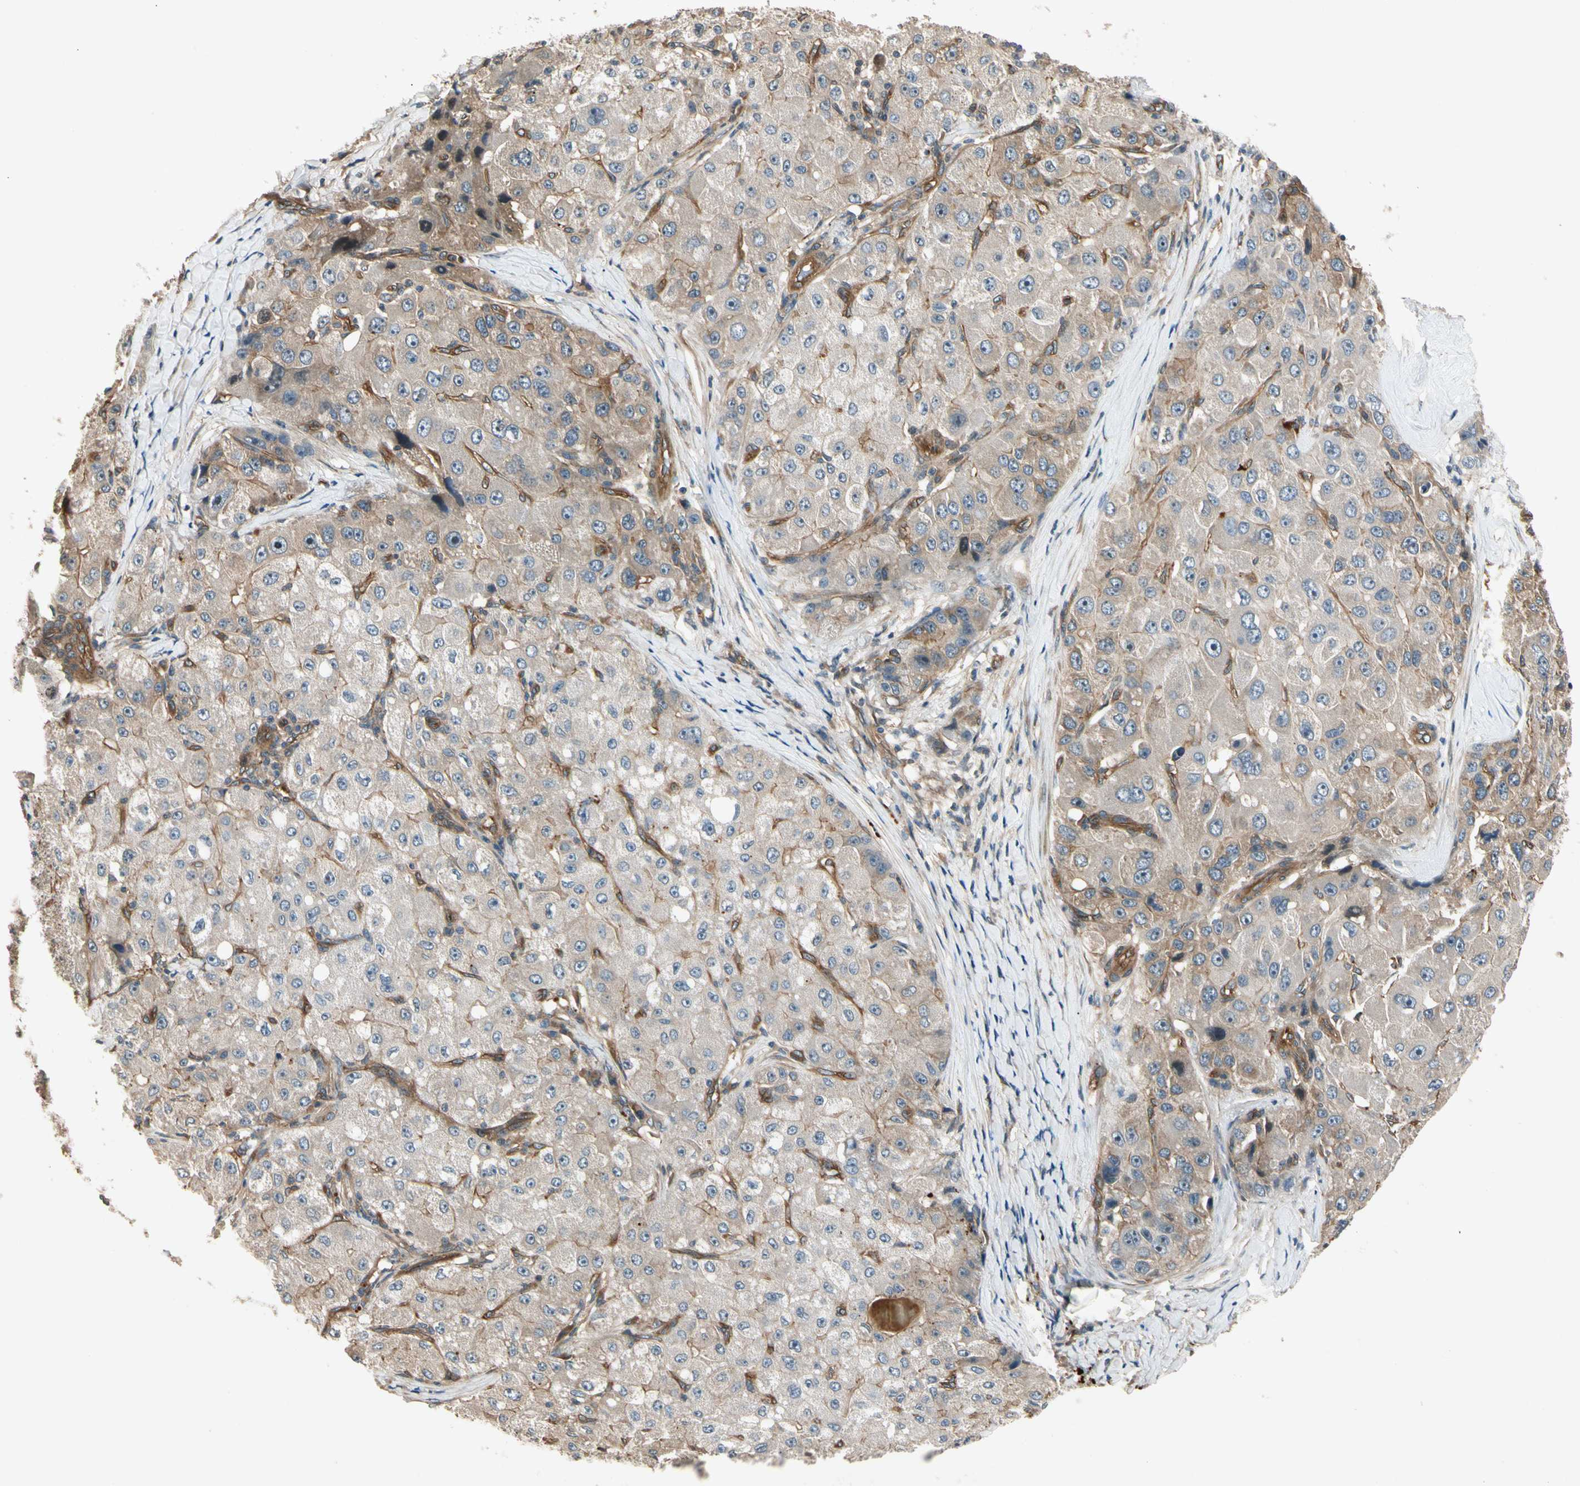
{"staining": {"intensity": "weak", "quantity": ">75%", "location": "cytoplasmic/membranous"}, "tissue": "liver cancer", "cell_type": "Tumor cells", "image_type": "cancer", "snomed": [{"axis": "morphology", "description": "Carcinoma, Hepatocellular, NOS"}, {"axis": "topography", "description": "Liver"}], "caption": "Immunohistochemistry (IHC) of human hepatocellular carcinoma (liver) reveals low levels of weak cytoplasmic/membranous staining in about >75% of tumor cells.", "gene": "ROCK2", "patient": {"sex": "male", "age": 80}}